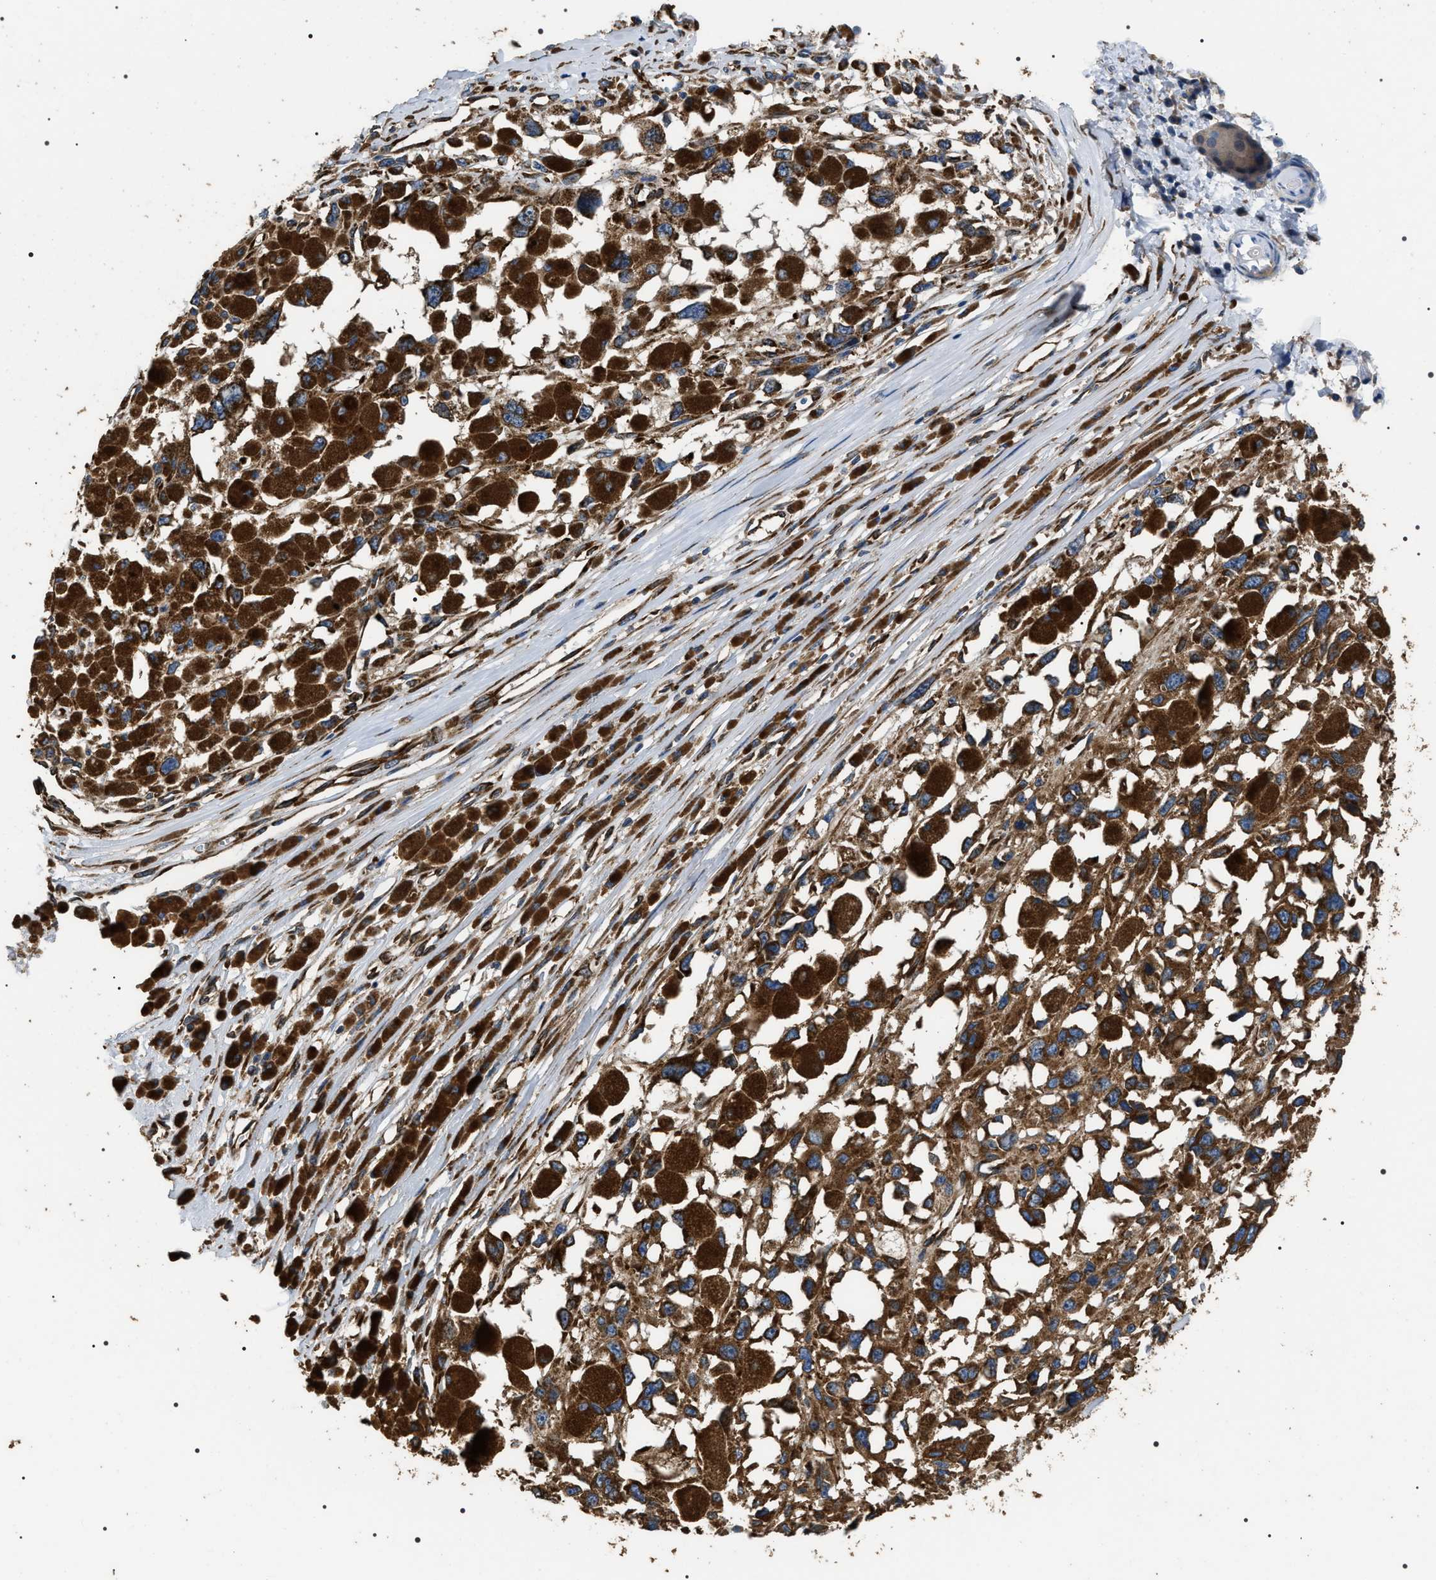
{"staining": {"intensity": "moderate", "quantity": ">75%", "location": "cytoplasmic/membranous"}, "tissue": "melanoma", "cell_type": "Tumor cells", "image_type": "cancer", "snomed": [{"axis": "morphology", "description": "Malignant melanoma, Metastatic site"}, {"axis": "topography", "description": "Lymph node"}], "caption": "DAB (3,3'-diaminobenzidine) immunohistochemical staining of human melanoma demonstrates moderate cytoplasmic/membranous protein positivity in about >75% of tumor cells.", "gene": "KTN1", "patient": {"sex": "male", "age": 59}}